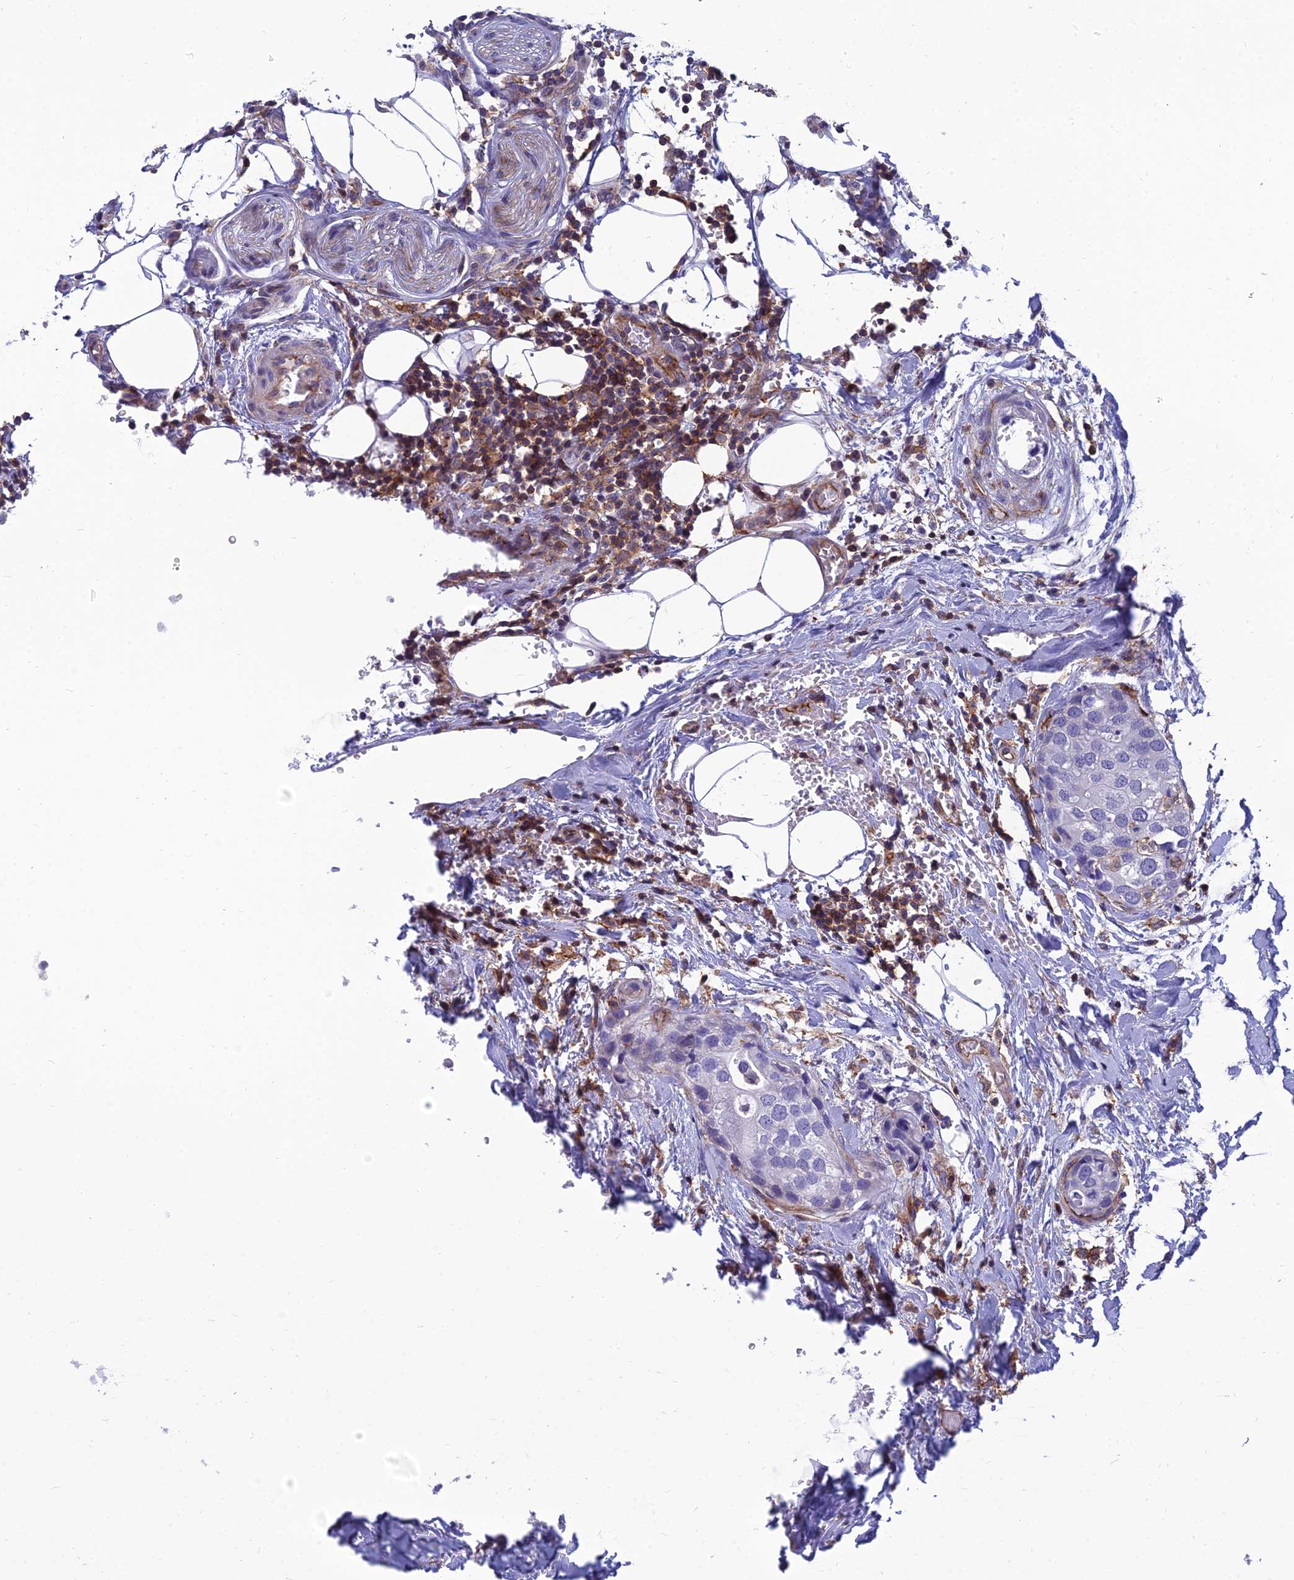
{"staining": {"intensity": "negative", "quantity": "none", "location": "none"}, "tissue": "urothelial cancer", "cell_type": "Tumor cells", "image_type": "cancer", "snomed": [{"axis": "morphology", "description": "Urothelial carcinoma, High grade"}, {"axis": "topography", "description": "Urinary bladder"}], "caption": "DAB immunohistochemical staining of human urothelial cancer shows no significant staining in tumor cells.", "gene": "PPP1R18", "patient": {"sex": "male", "age": 64}}